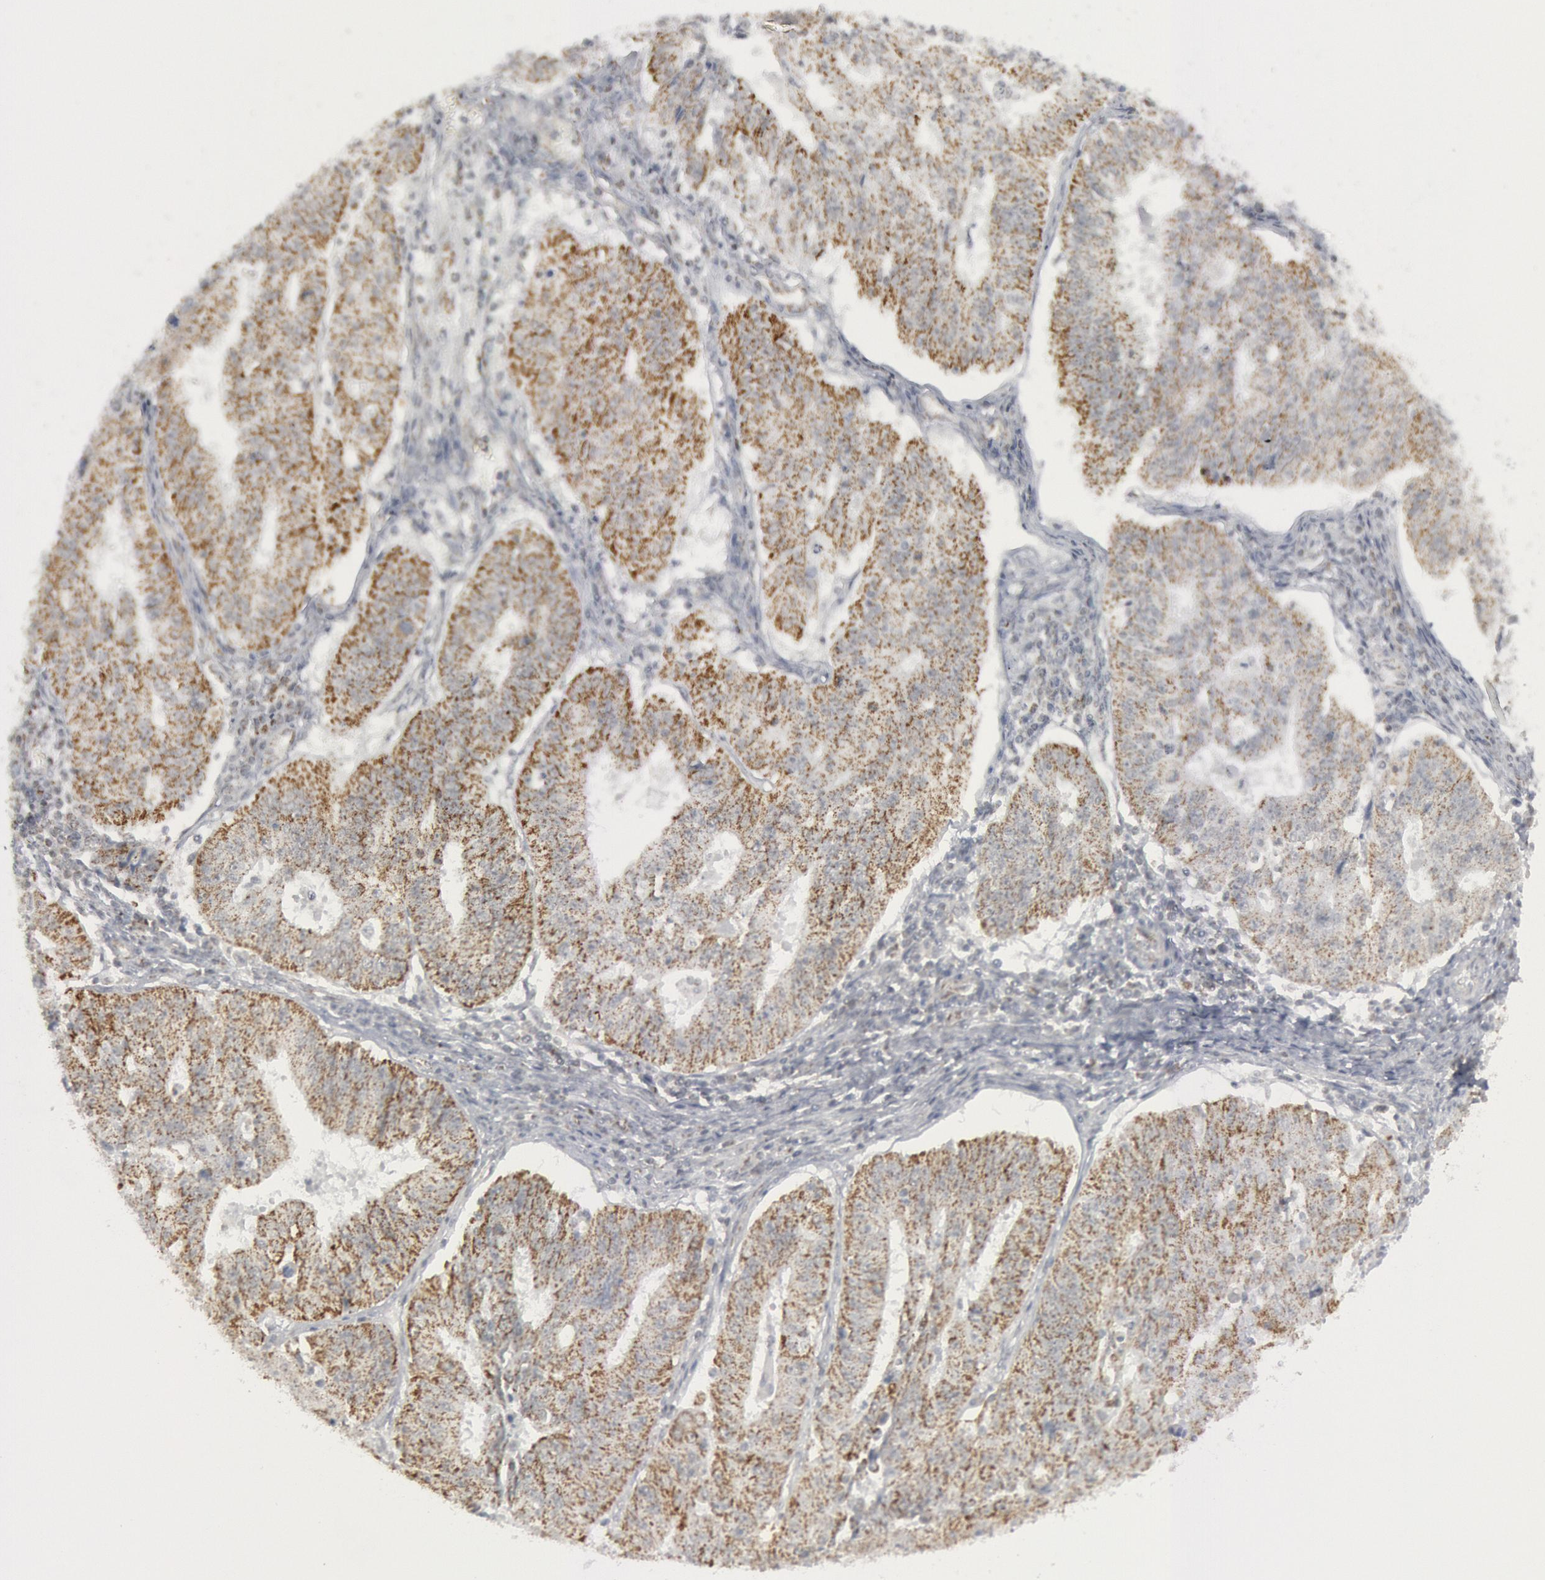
{"staining": {"intensity": "moderate", "quantity": "25%-75%", "location": "cytoplasmic/membranous"}, "tissue": "endometrial cancer", "cell_type": "Tumor cells", "image_type": "cancer", "snomed": [{"axis": "morphology", "description": "Adenocarcinoma, NOS"}, {"axis": "topography", "description": "Endometrium"}], "caption": "Tumor cells demonstrate medium levels of moderate cytoplasmic/membranous staining in approximately 25%-75% of cells in human endometrial adenocarcinoma. The protein is stained brown, and the nuclei are stained in blue (DAB (3,3'-diaminobenzidine) IHC with brightfield microscopy, high magnification).", "gene": "CASP9", "patient": {"sex": "female", "age": 42}}